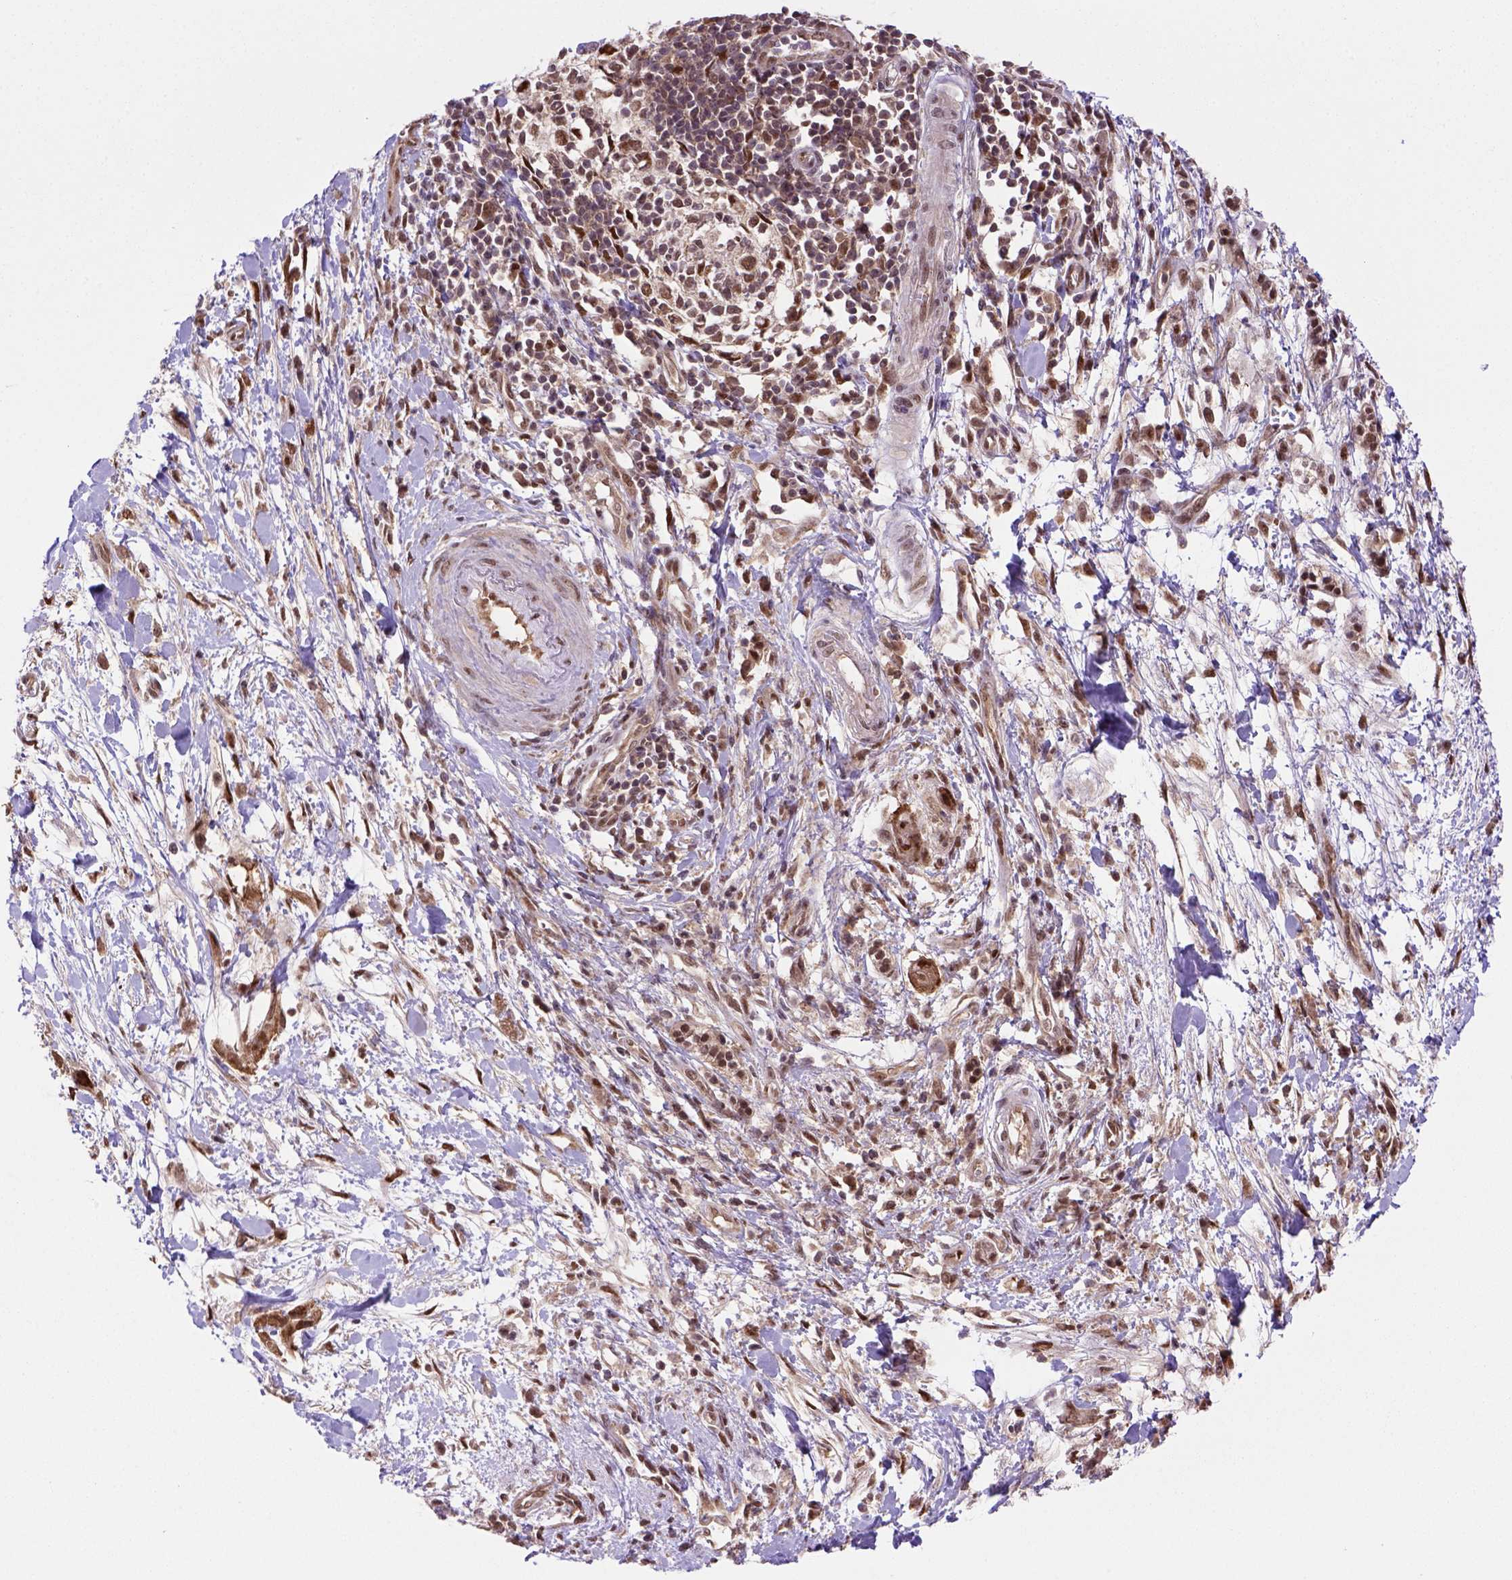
{"staining": {"intensity": "strong", "quantity": ">75%", "location": "cytoplasmic/membranous,nuclear"}, "tissue": "pancreatic cancer", "cell_type": "Tumor cells", "image_type": "cancer", "snomed": [{"axis": "morphology", "description": "Normal tissue, NOS"}, {"axis": "morphology", "description": "Adenocarcinoma, NOS"}, {"axis": "topography", "description": "Lymph node"}, {"axis": "topography", "description": "Pancreas"}], "caption": "Tumor cells exhibit strong cytoplasmic/membranous and nuclear positivity in approximately >75% of cells in pancreatic cancer (adenocarcinoma). (IHC, brightfield microscopy, high magnification).", "gene": "PSMC2", "patient": {"sex": "female", "age": 58}}